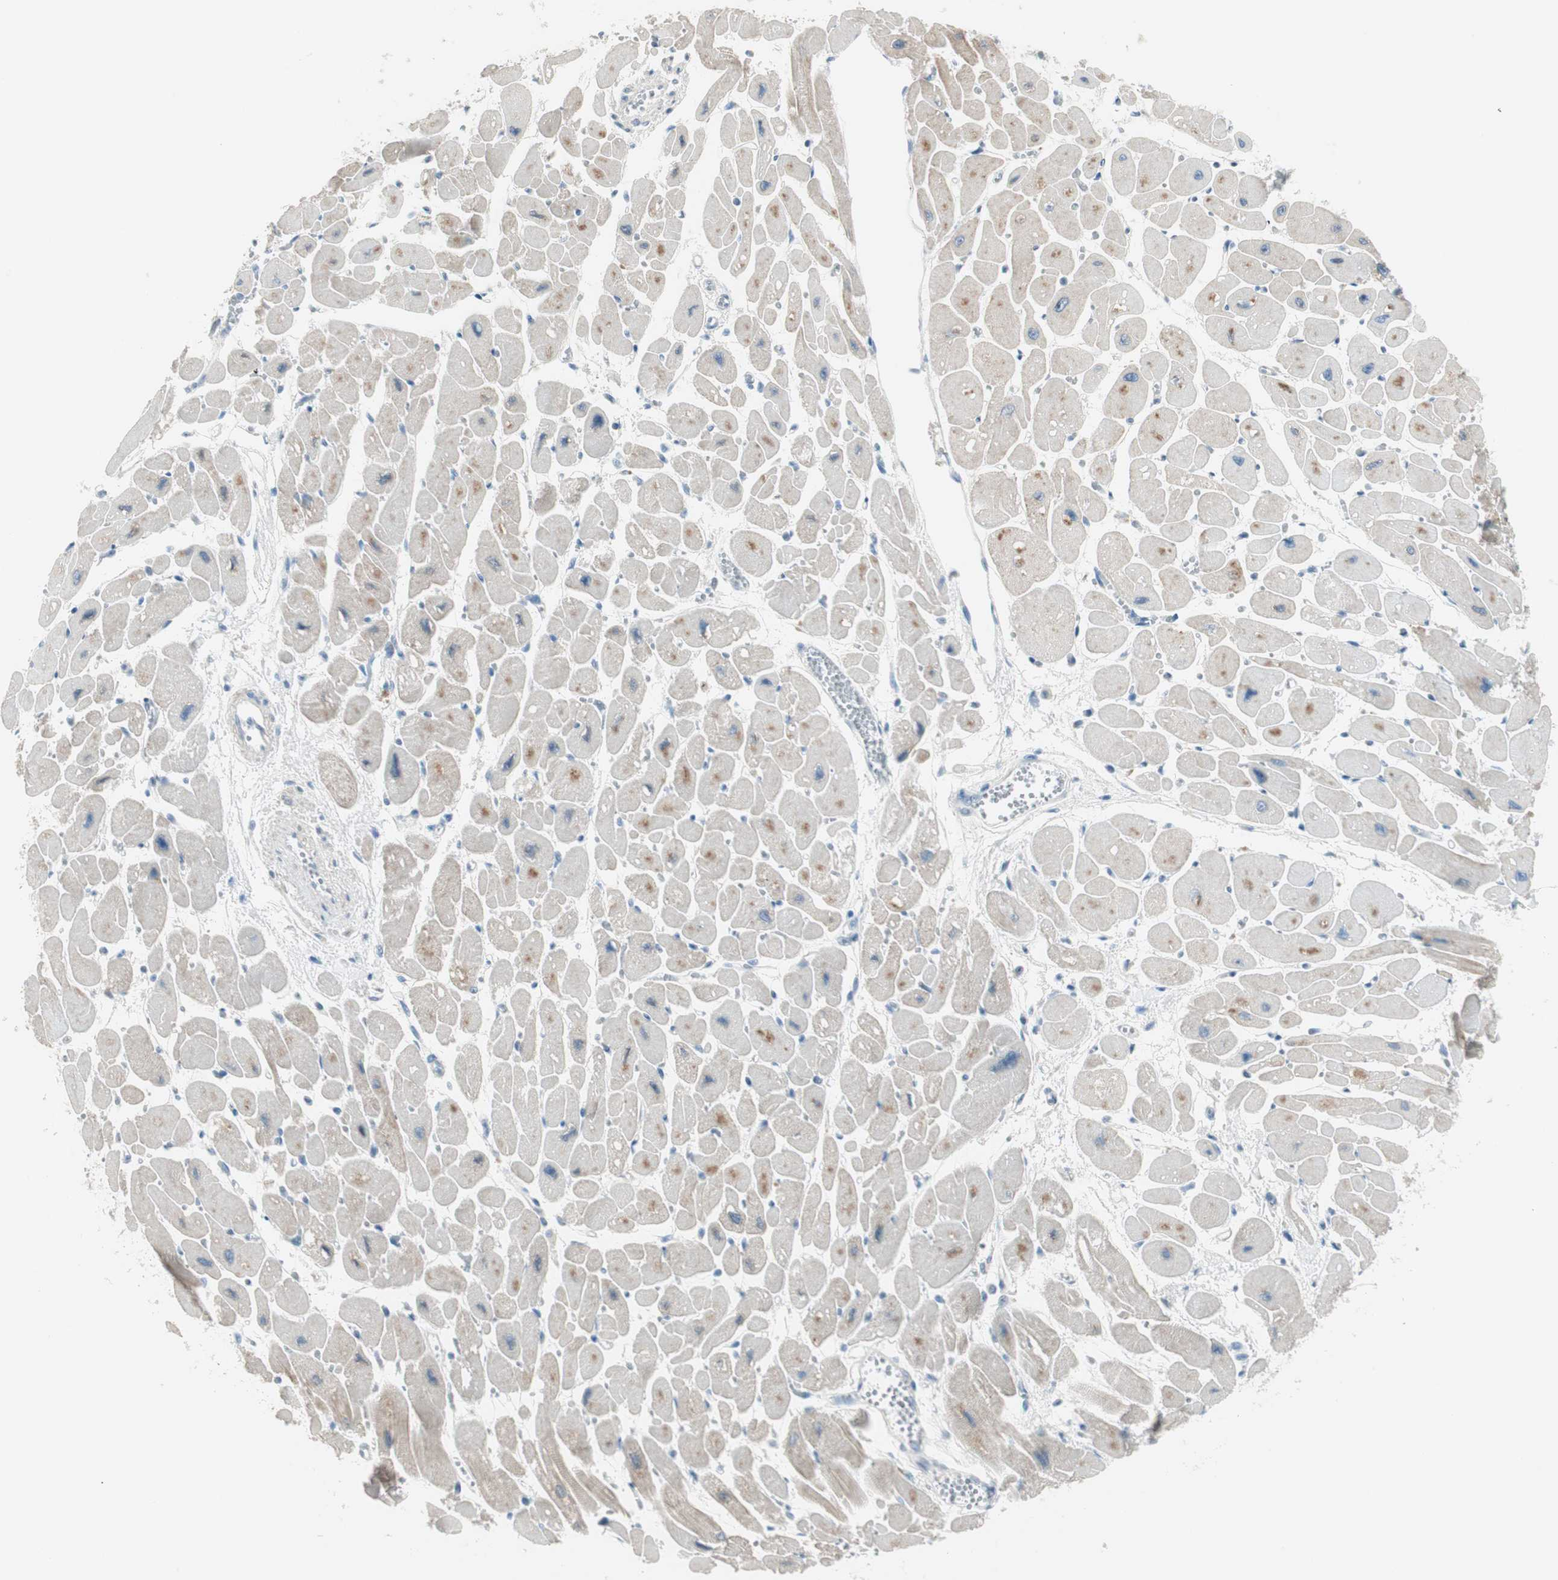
{"staining": {"intensity": "moderate", "quantity": "<25%", "location": "cytoplasmic/membranous"}, "tissue": "heart muscle", "cell_type": "Cardiomyocytes", "image_type": "normal", "snomed": [{"axis": "morphology", "description": "Normal tissue, NOS"}, {"axis": "topography", "description": "Heart"}], "caption": "About <25% of cardiomyocytes in normal human heart muscle display moderate cytoplasmic/membranous protein staining as visualized by brown immunohistochemical staining.", "gene": "ITLN2", "patient": {"sex": "female", "age": 54}}